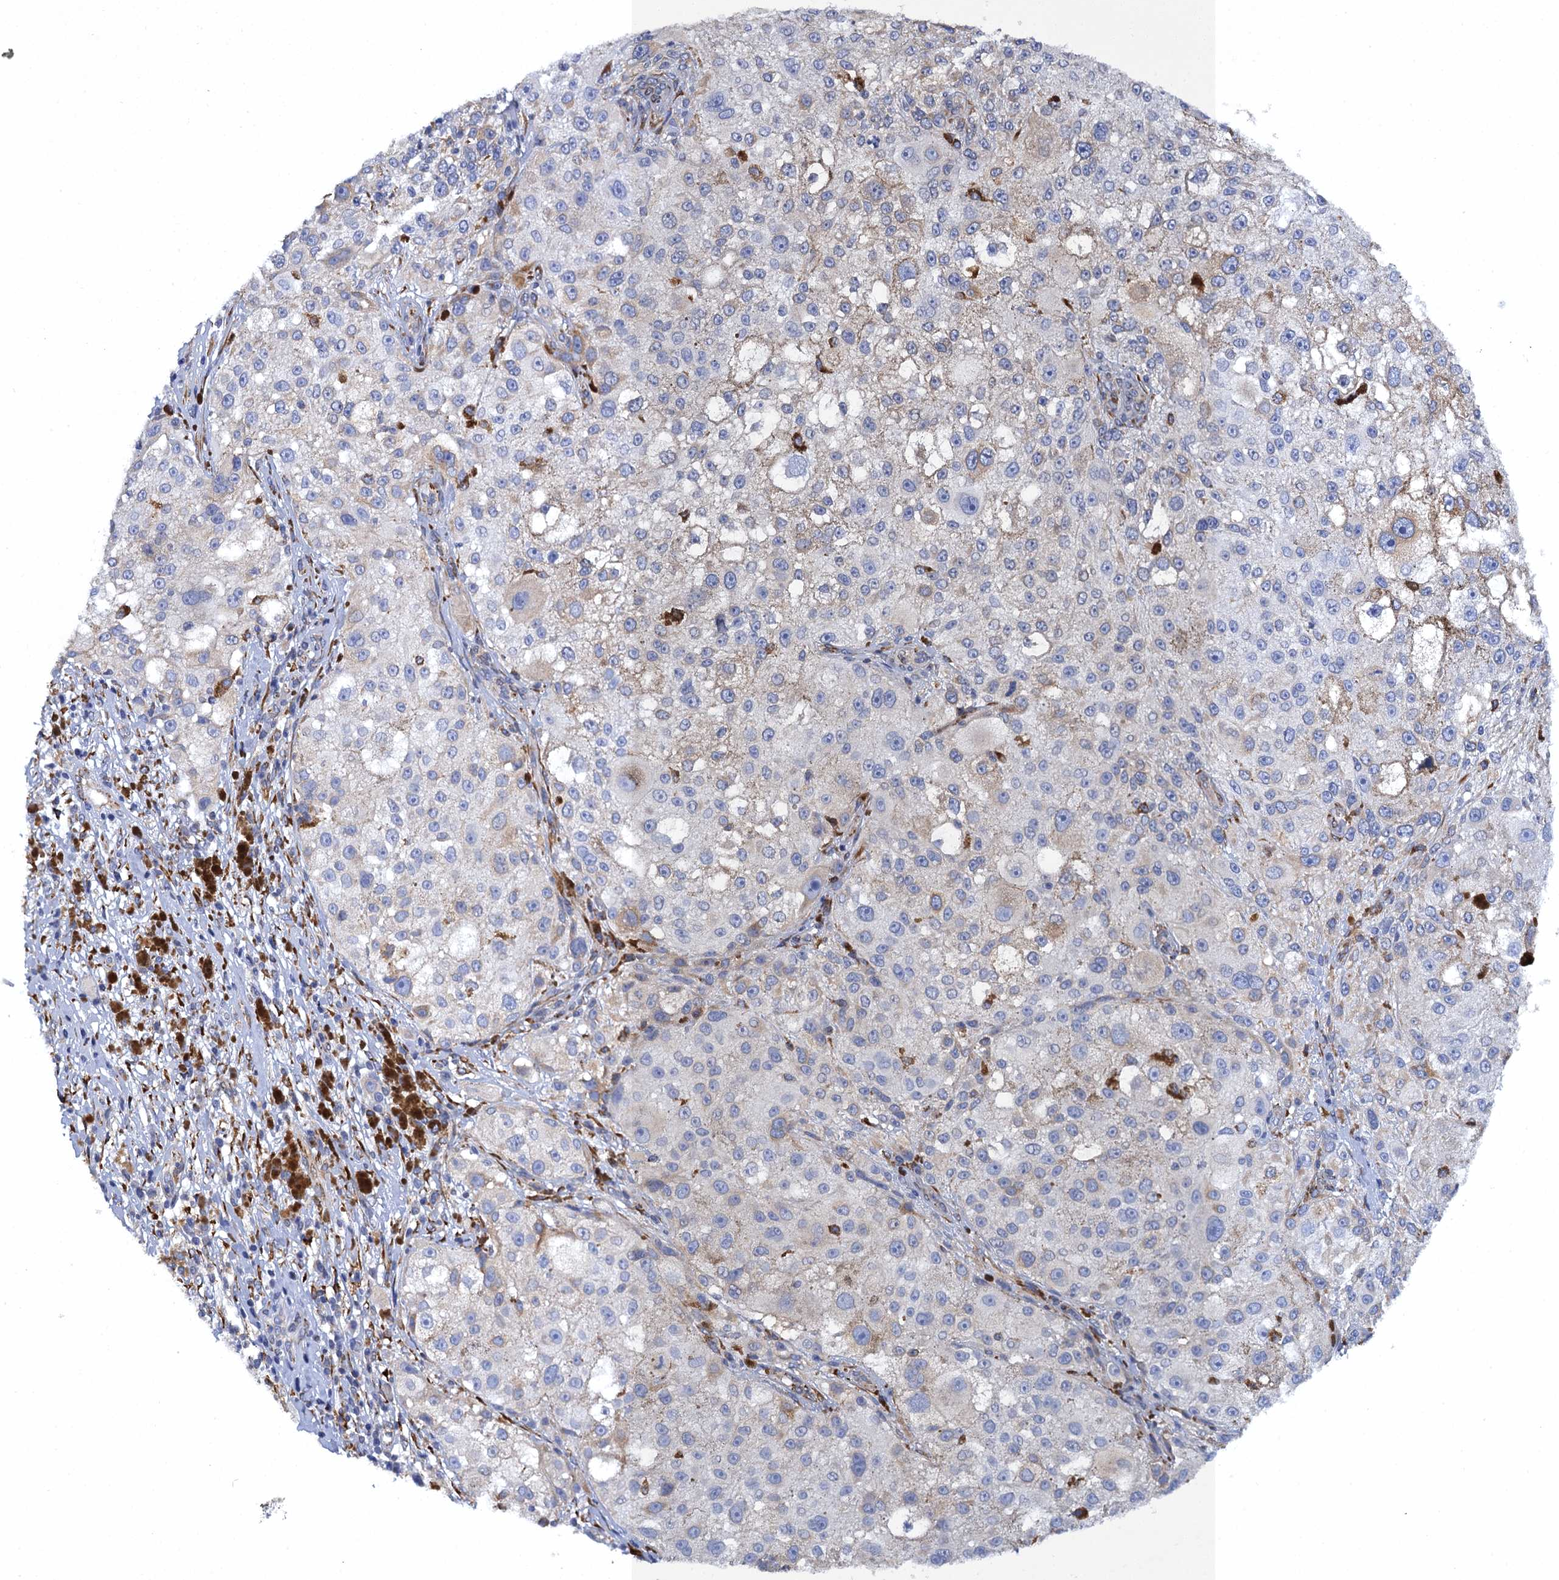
{"staining": {"intensity": "weak", "quantity": "<25%", "location": "cytoplasmic/membranous"}, "tissue": "melanoma", "cell_type": "Tumor cells", "image_type": "cancer", "snomed": [{"axis": "morphology", "description": "Necrosis, NOS"}, {"axis": "morphology", "description": "Malignant melanoma, NOS"}, {"axis": "topography", "description": "Skin"}], "caption": "Tumor cells show no significant protein staining in malignant melanoma.", "gene": "POGLUT3", "patient": {"sex": "female", "age": 87}}